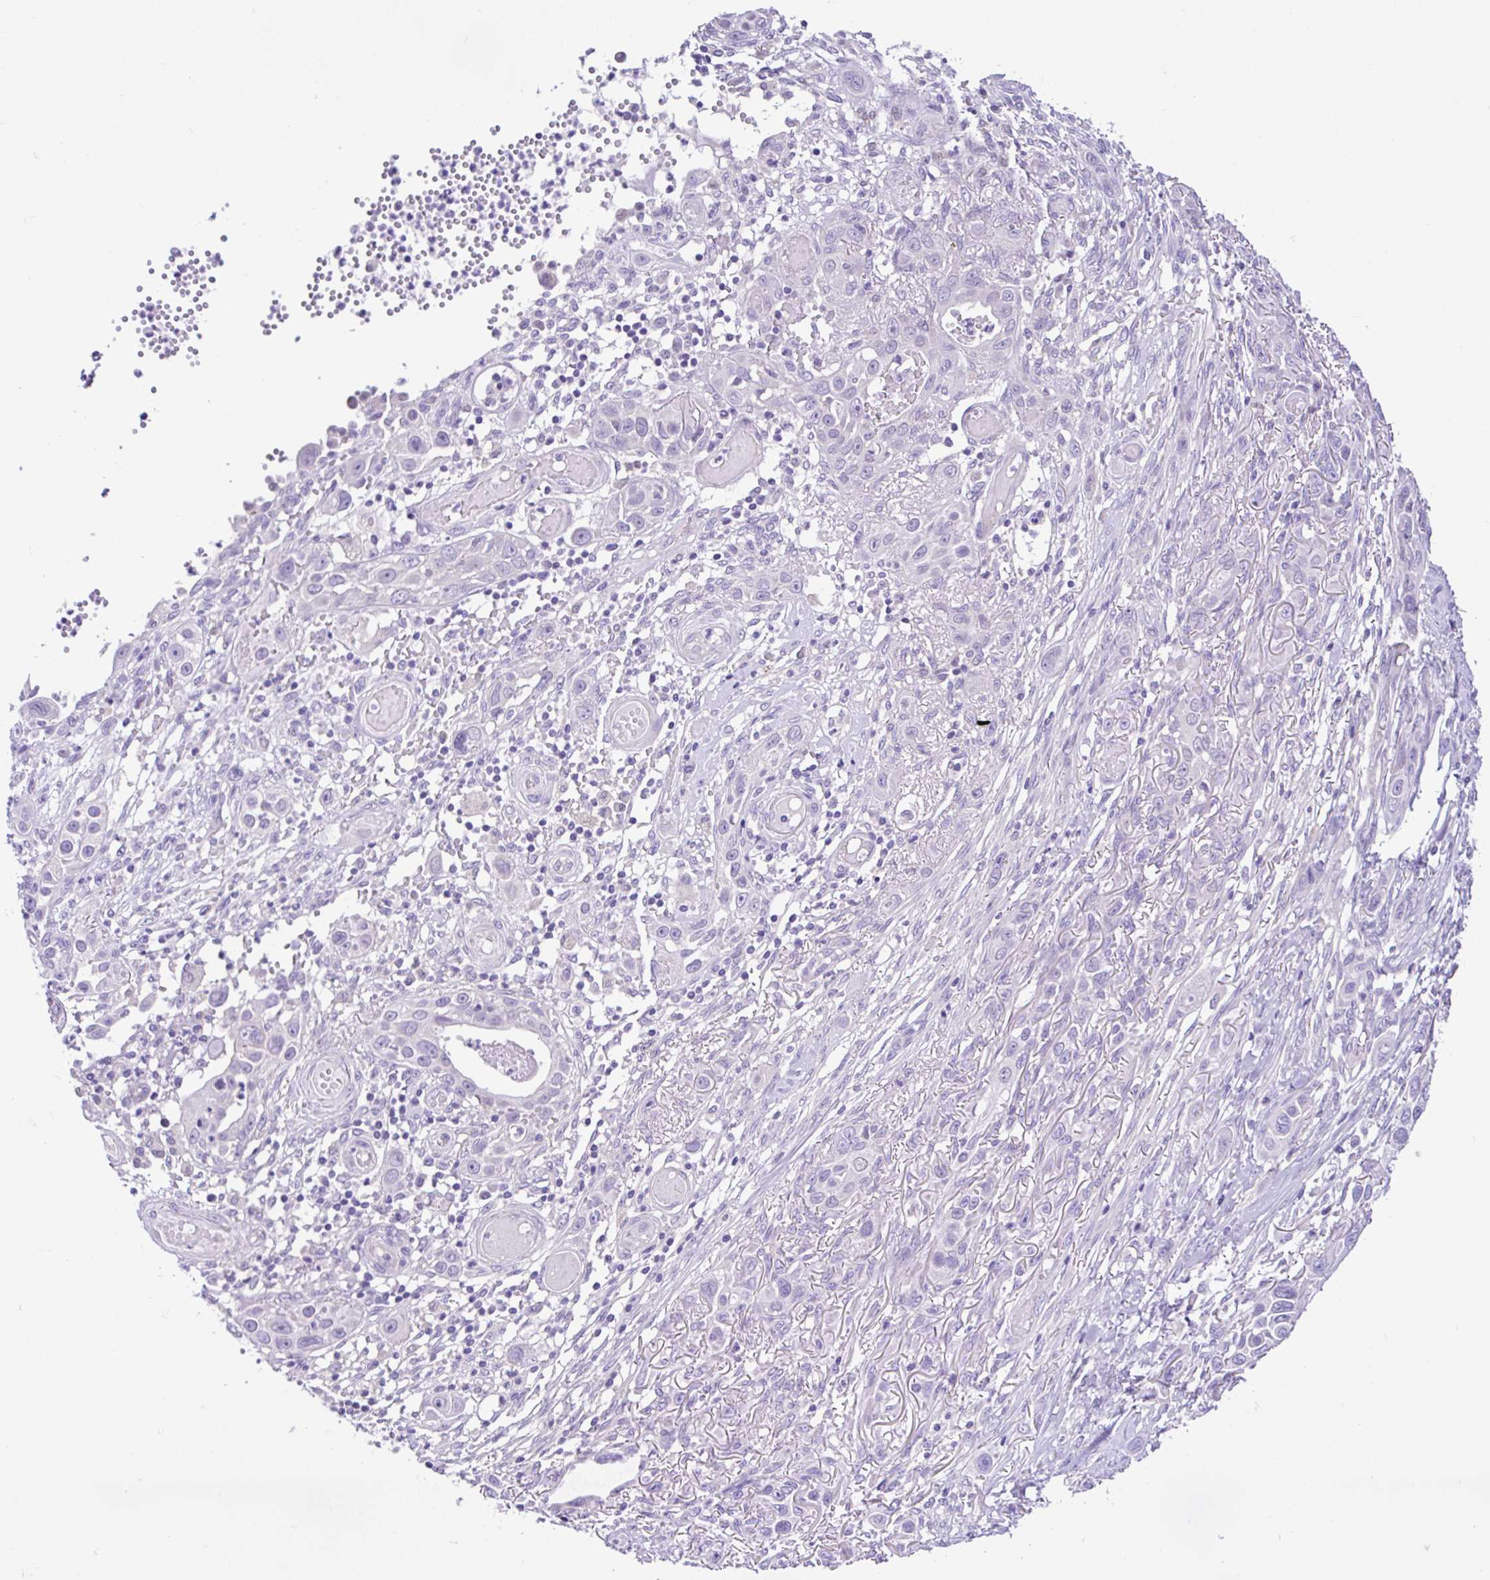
{"staining": {"intensity": "negative", "quantity": "none", "location": "none"}, "tissue": "skin cancer", "cell_type": "Tumor cells", "image_type": "cancer", "snomed": [{"axis": "morphology", "description": "Squamous cell carcinoma, NOS"}, {"axis": "topography", "description": "Skin"}], "caption": "Immunohistochemistry image of neoplastic tissue: squamous cell carcinoma (skin) stained with DAB (3,3'-diaminobenzidine) demonstrates no significant protein positivity in tumor cells.", "gene": "ANO4", "patient": {"sex": "female", "age": 69}}